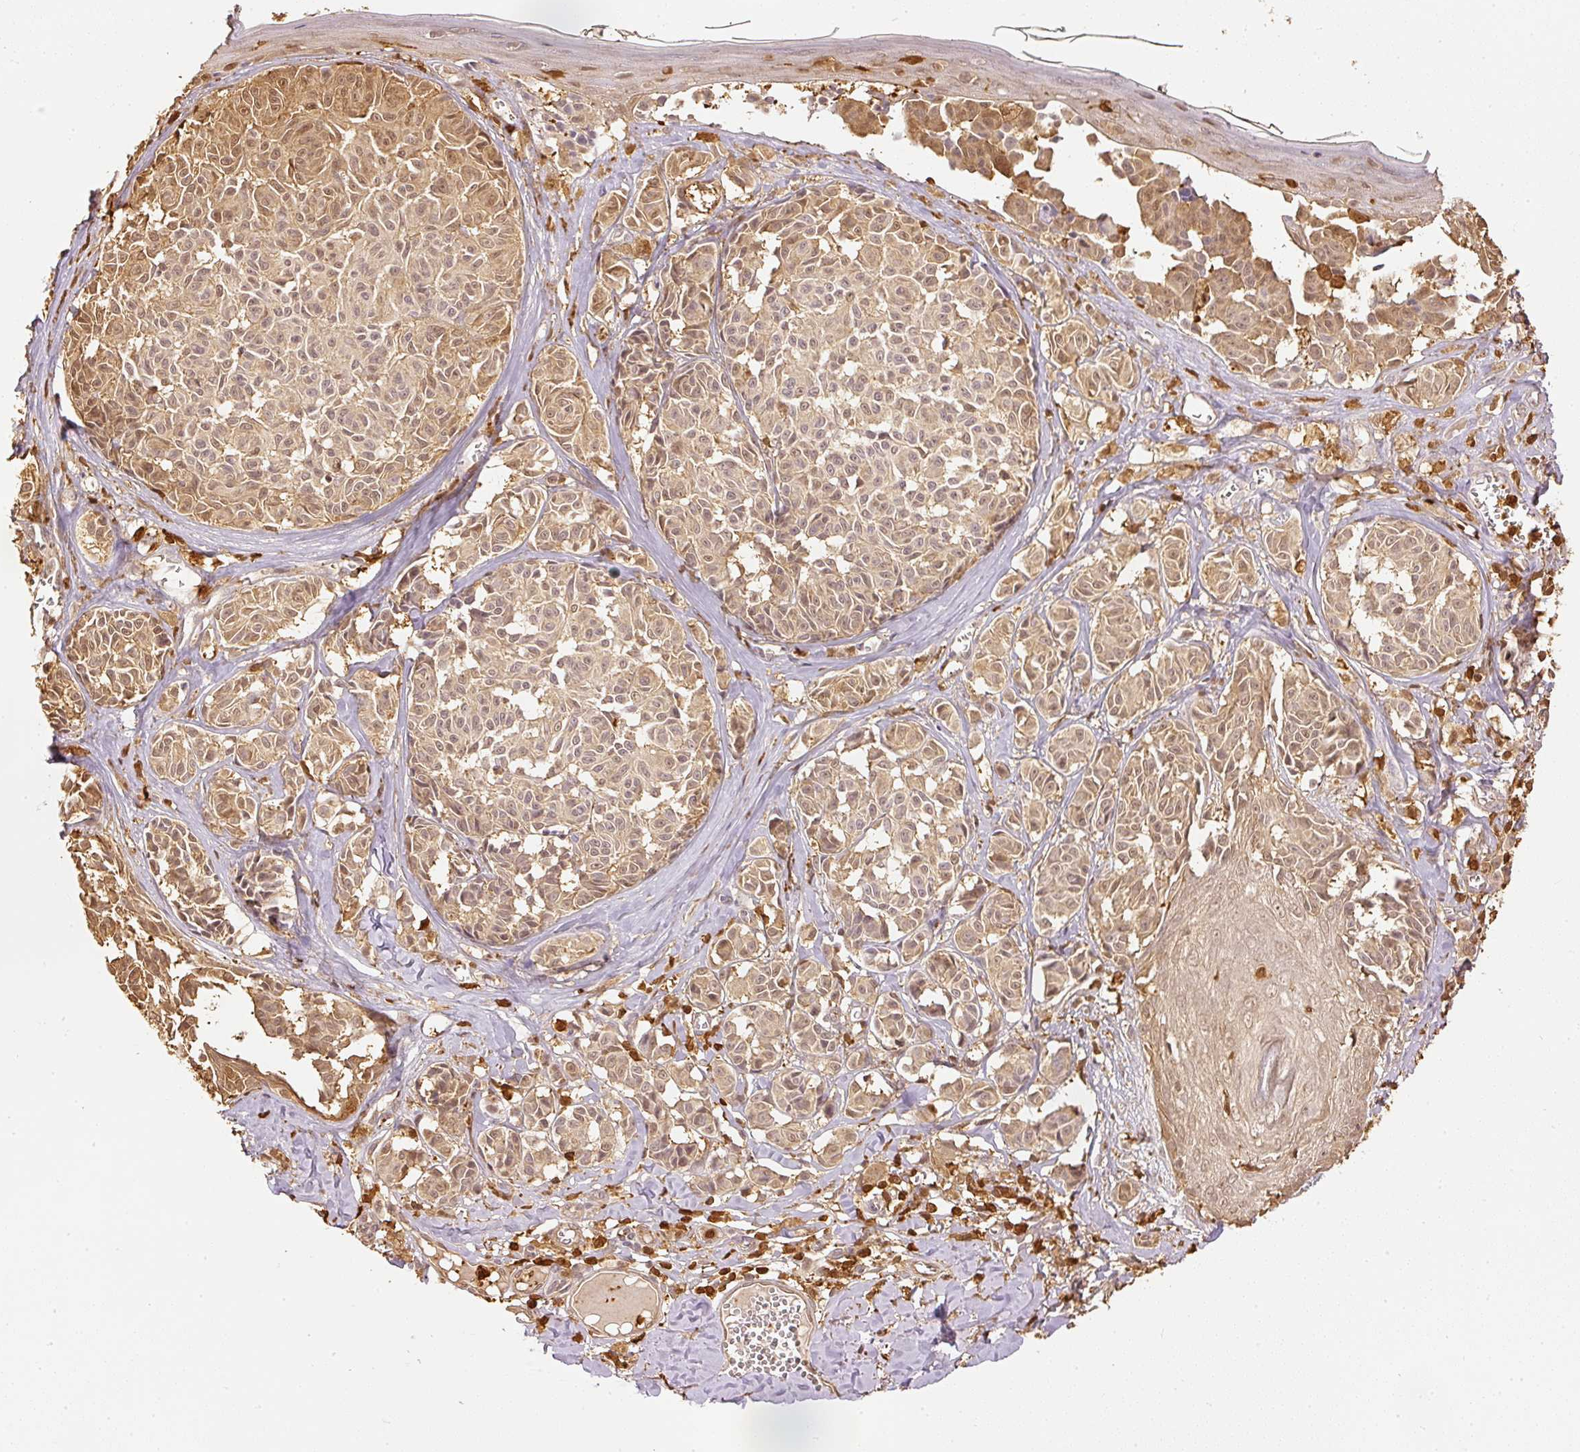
{"staining": {"intensity": "weak", "quantity": ">75%", "location": "cytoplasmic/membranous,nuclear"}, "tissue": "melanoma", "cell_type": "Tumor cells", "image_type": "cancer", "snomed": [{"axis": "morphology", "description": "Malignant melanoma, NOS"}, {"axis": "topography", "description": "Skin"}], "caption": "Brown immunohistochemical staining in human malignant melanoma reveals weak cytoplasmic/membranous and nuclear positivity in about >75% of tumor cells.", "gene": "PFN1", "patient": {"sex": "female", "age": 43}}